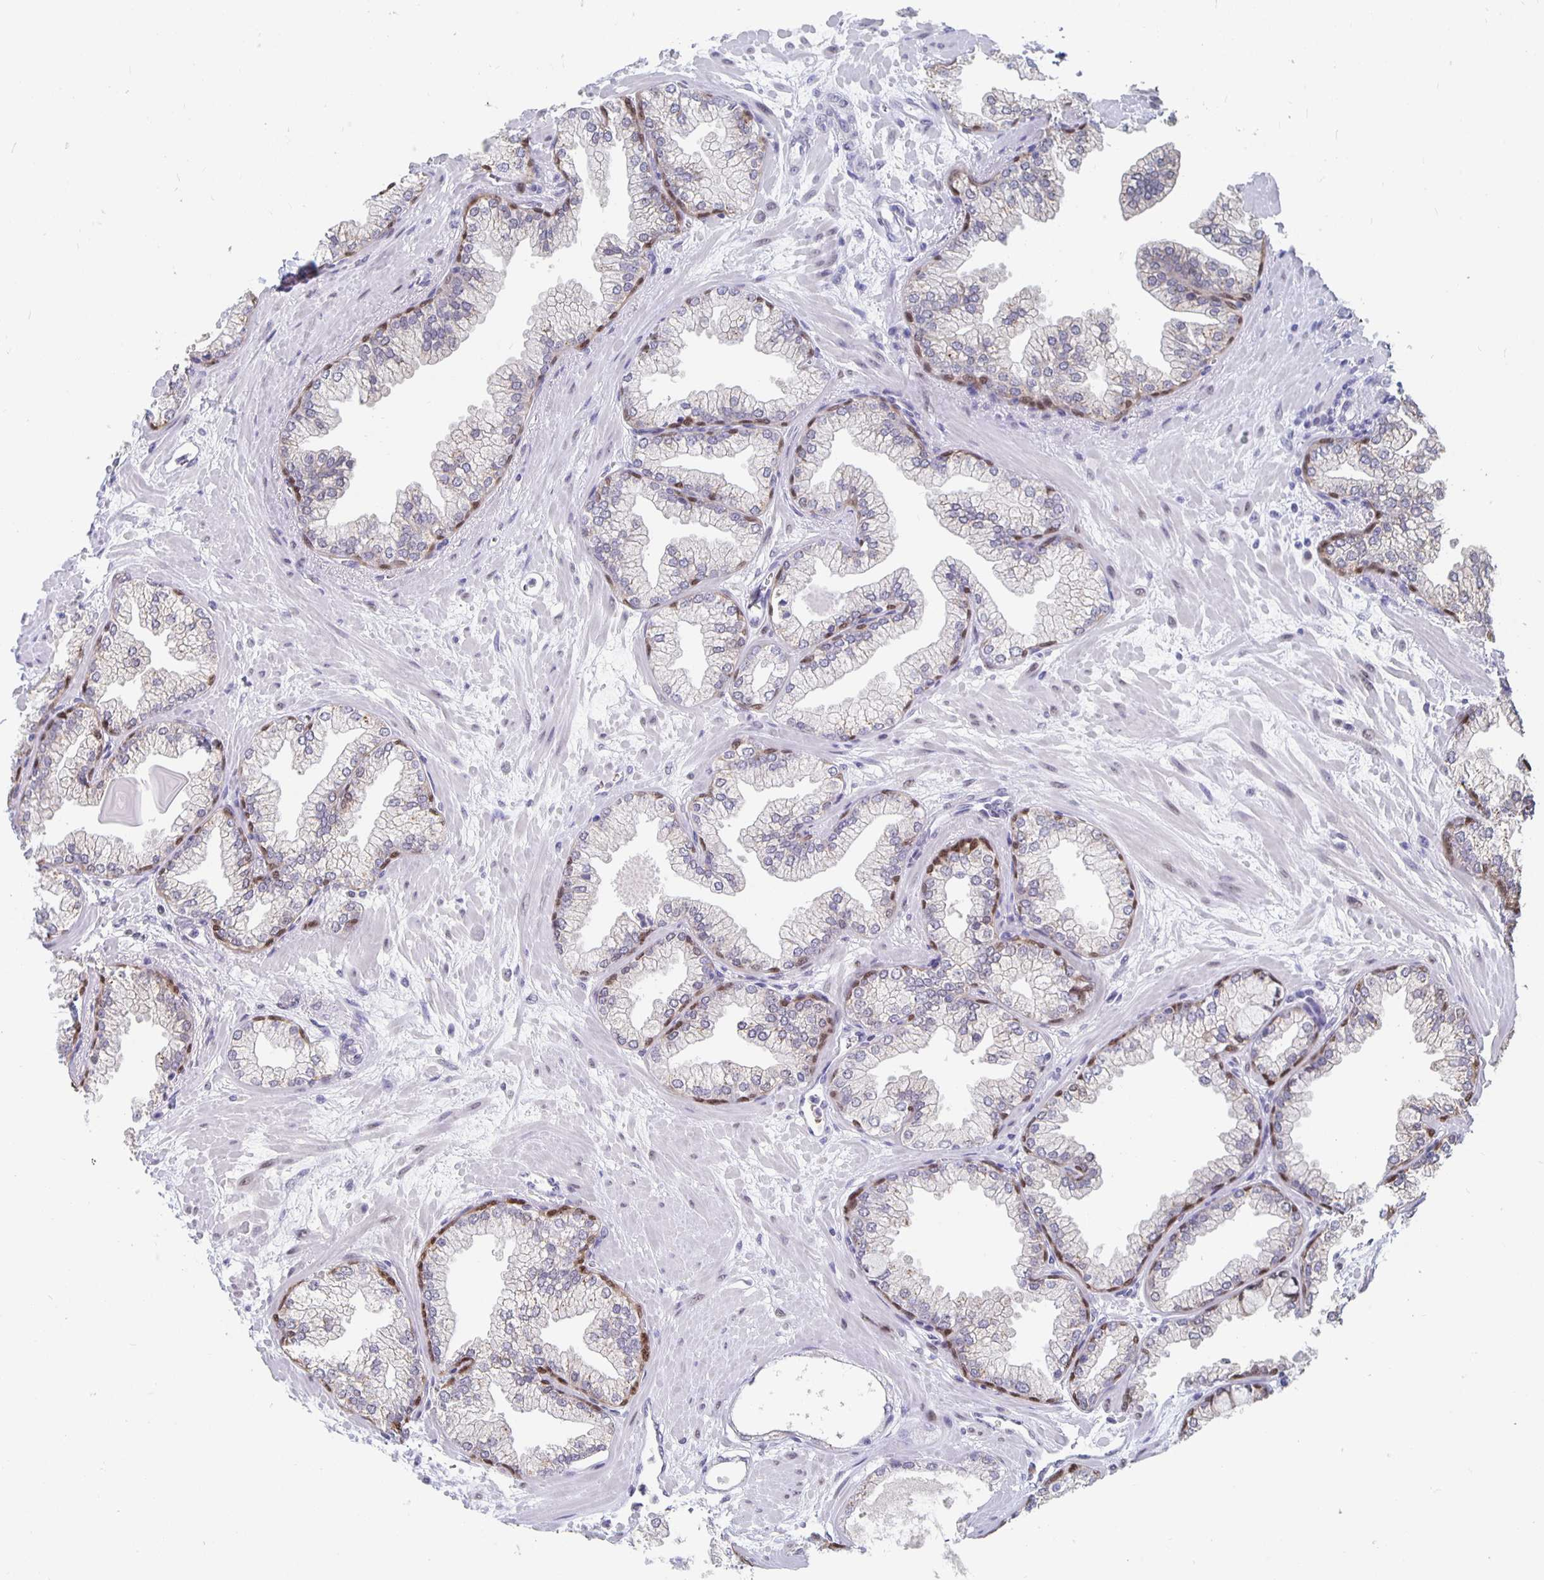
{"staining": {"intensity": "moderate", "quantity": "<25%", "location": "nuclear"}, "tissue": "prostate", "cell_type": "Glandular cells", "image_type": "normal", "snomed": [{"axis": "morphology", "description": "Normal tissue, NOS"}, {"axis": "topography", "description": "Prostate"}, {"axis": "topography", "description": "Peripheral nerve tissue"}], "caption": "Protein staining demonstrates moderate nuclear expression in approximately <25% of glandular cells in unremarkable prostate.", "gene": "ZNF691", "patient": {"sex": "male", "age": 61}}